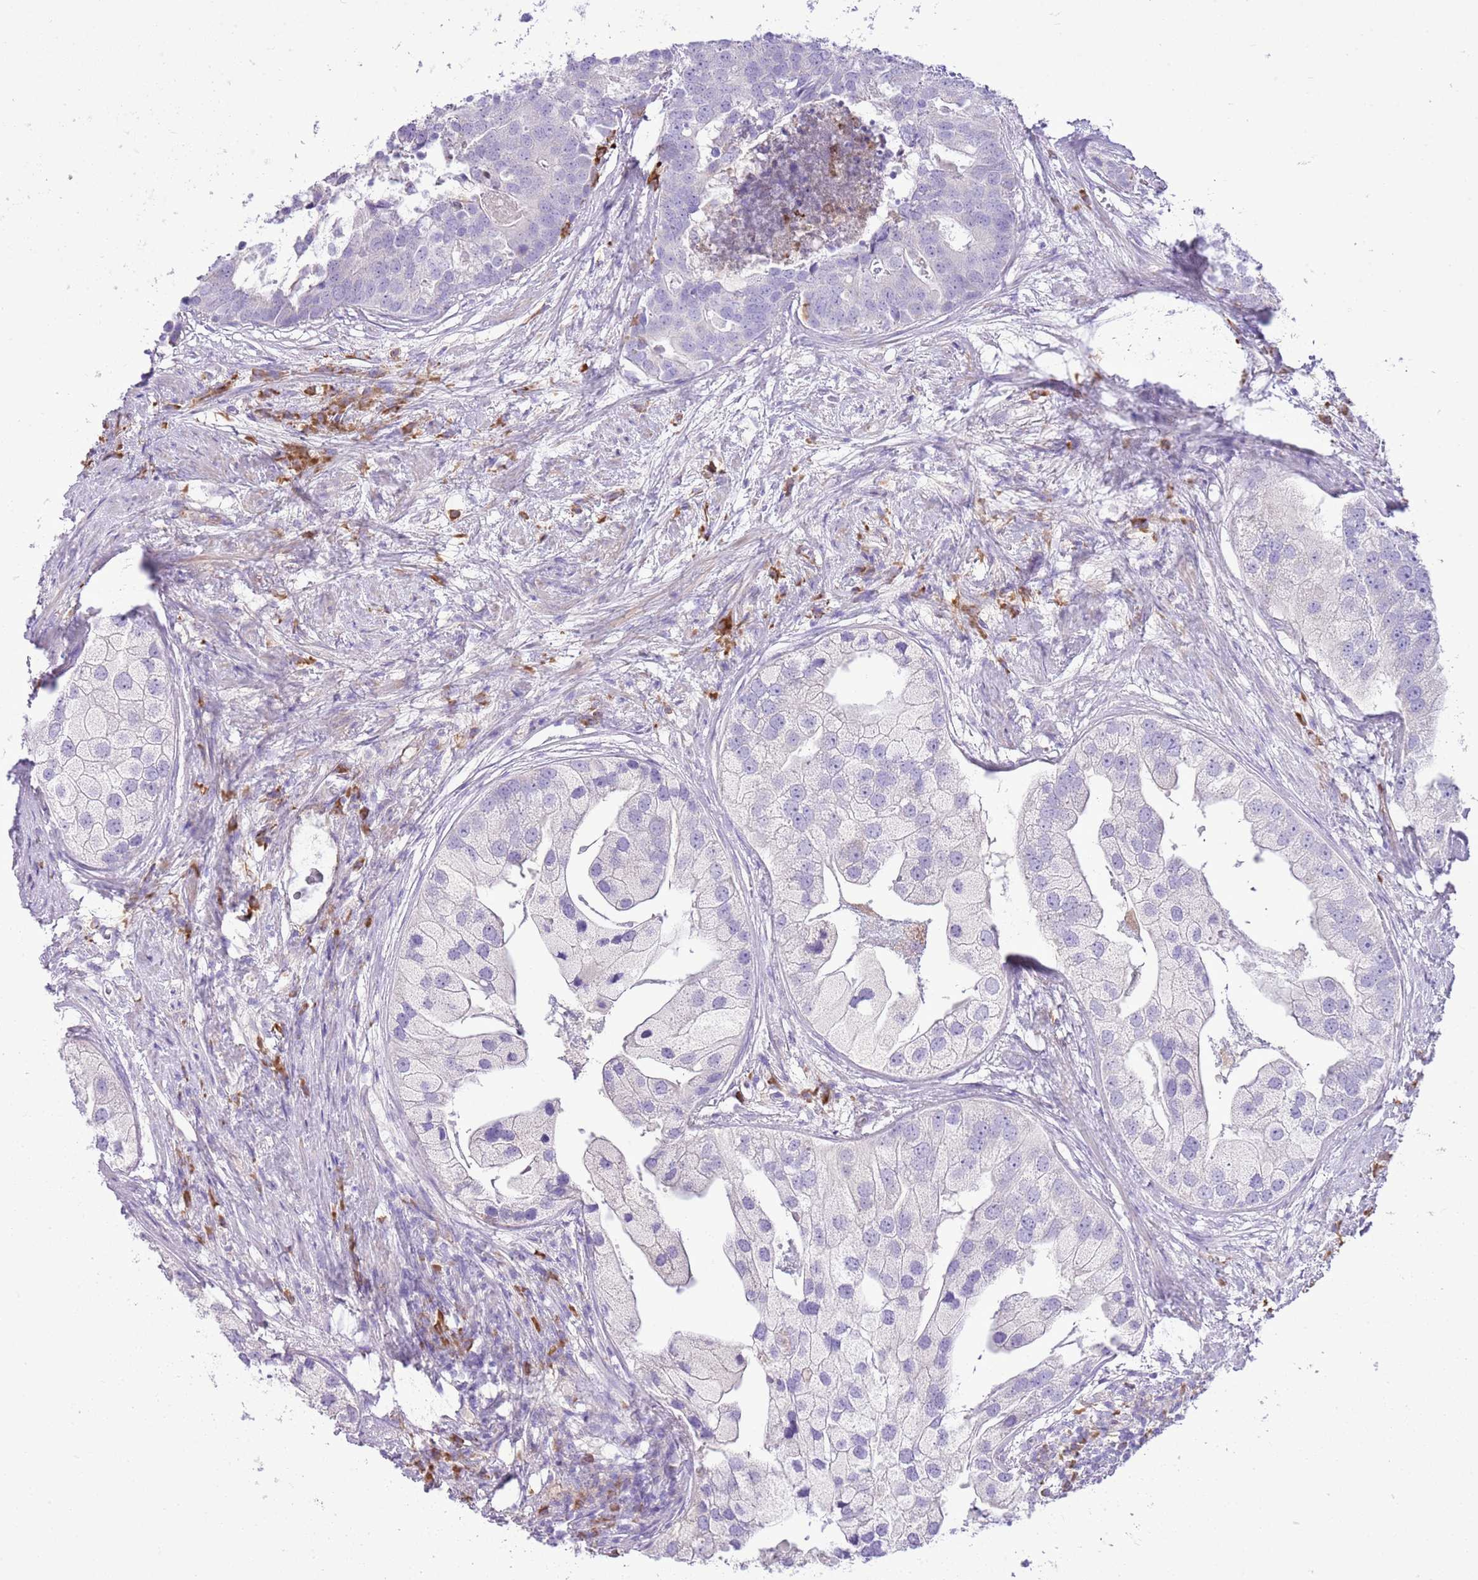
{"staining": {"intensity": "negative", "quantity": "none", "location": "none"}, "tissue": "prostate cancer", "cell_type": "Tumor cells", "image_type": "cancer", "snomed": [{"axis": "morphology", "description": "Adenocarcinoma, High grade"}, {"axis": "topography", "description": "Prostate"}], "caption": "Immunohistochemistry (IHC) micrograph of neoplastic tissue: human prostate cancer (high-grade adenocarcinoma) stained with DAB displays no significant protein expression in tumor cells.", "gene": "AAR2", "patient": {"sex": "male", "age": 62}}